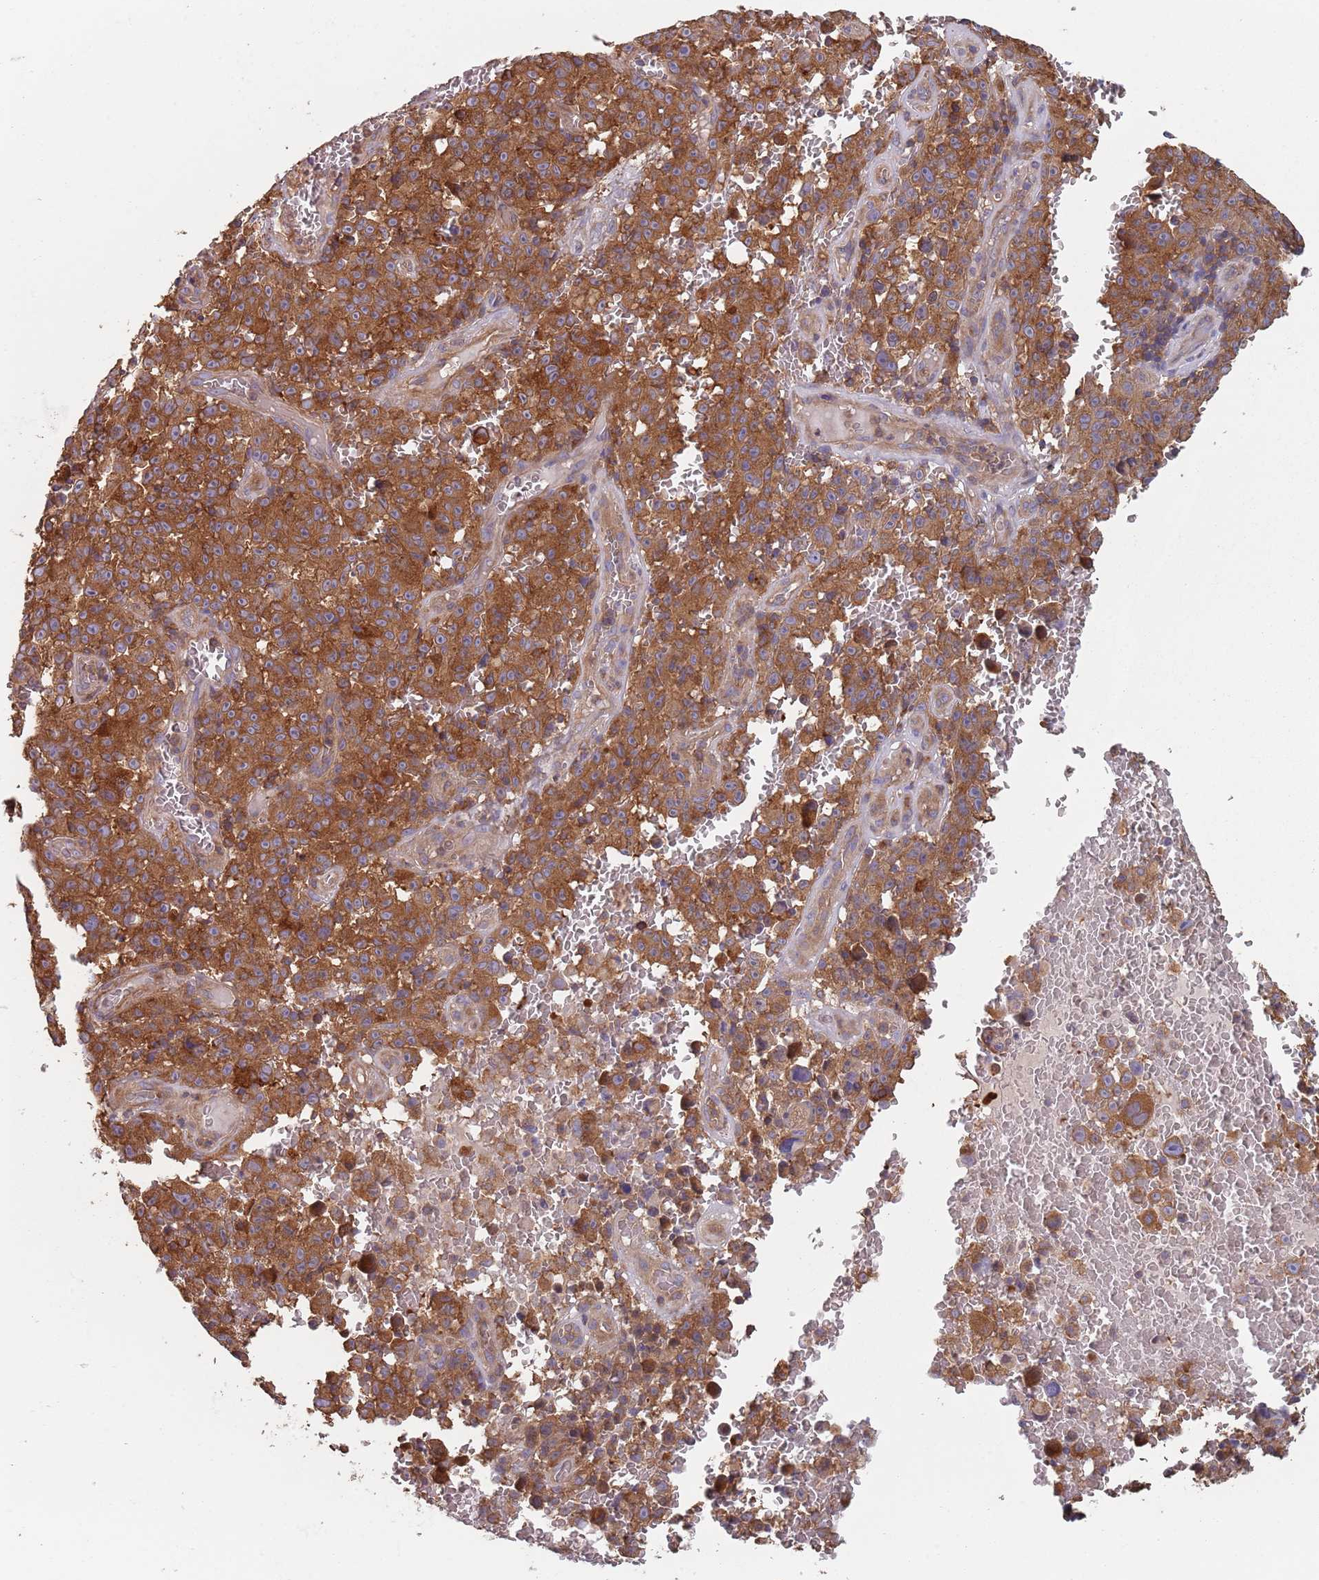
{"staining": {"intensity": "strong", "quantity": ">75%", "location": "cytoplasmic/membranous"}, "tissue": "melanoma", "cell_type": "Tumor cells", "image_type": "cancer", "snomed": [{"axis": "morphology", "description": "Malignant melanoma, NOS"}, {"axis": "topography", "description": "Skin"}], "caption": "There is high levels of strong cytoplasmic/membranous staining in tumor cells of melanoma, as demonstrated by immunohistochemical staining (brown color).", "gene": "GDI2", "patient": {"sex": "female", "age": 82}}